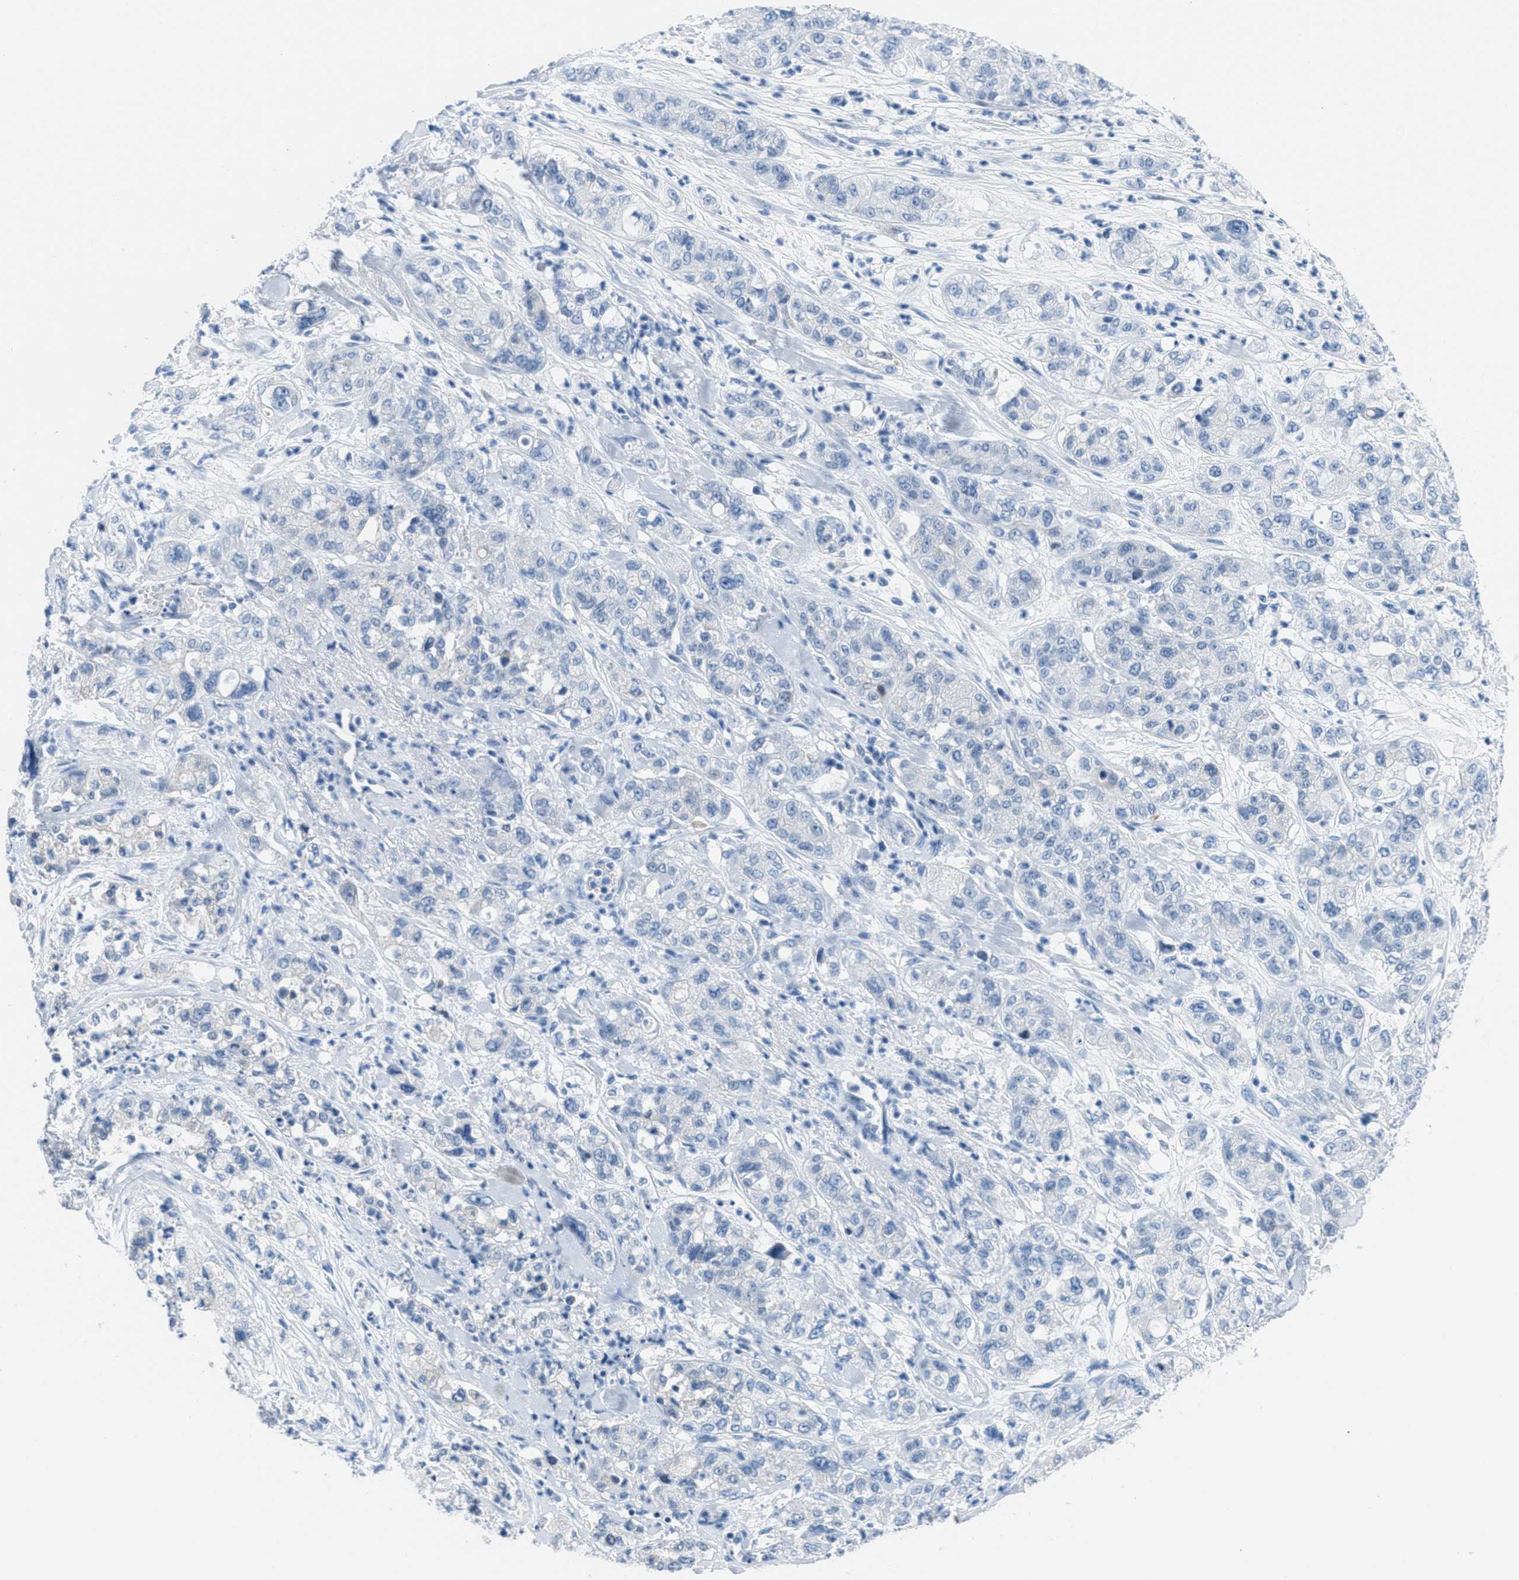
{"staining": {"intensity": "negative", "quantity": "none", "location": "none"}, "tissue": "pancreatic cancer", "cell_type": "Tumor cells", "image_type": "cancer", "snomed": [{"axis": "morphology", "description": "Adenocarcinoma, NOS"}, {"axis": "topography", "description": "Pancreas"}], "caption": "Photomicrograph shows no protein staining in tumor cells of pancreatic adenocarcinoma tissue.", "gene": "MGARP", "patient": {"sex": "female", "age": 78}}